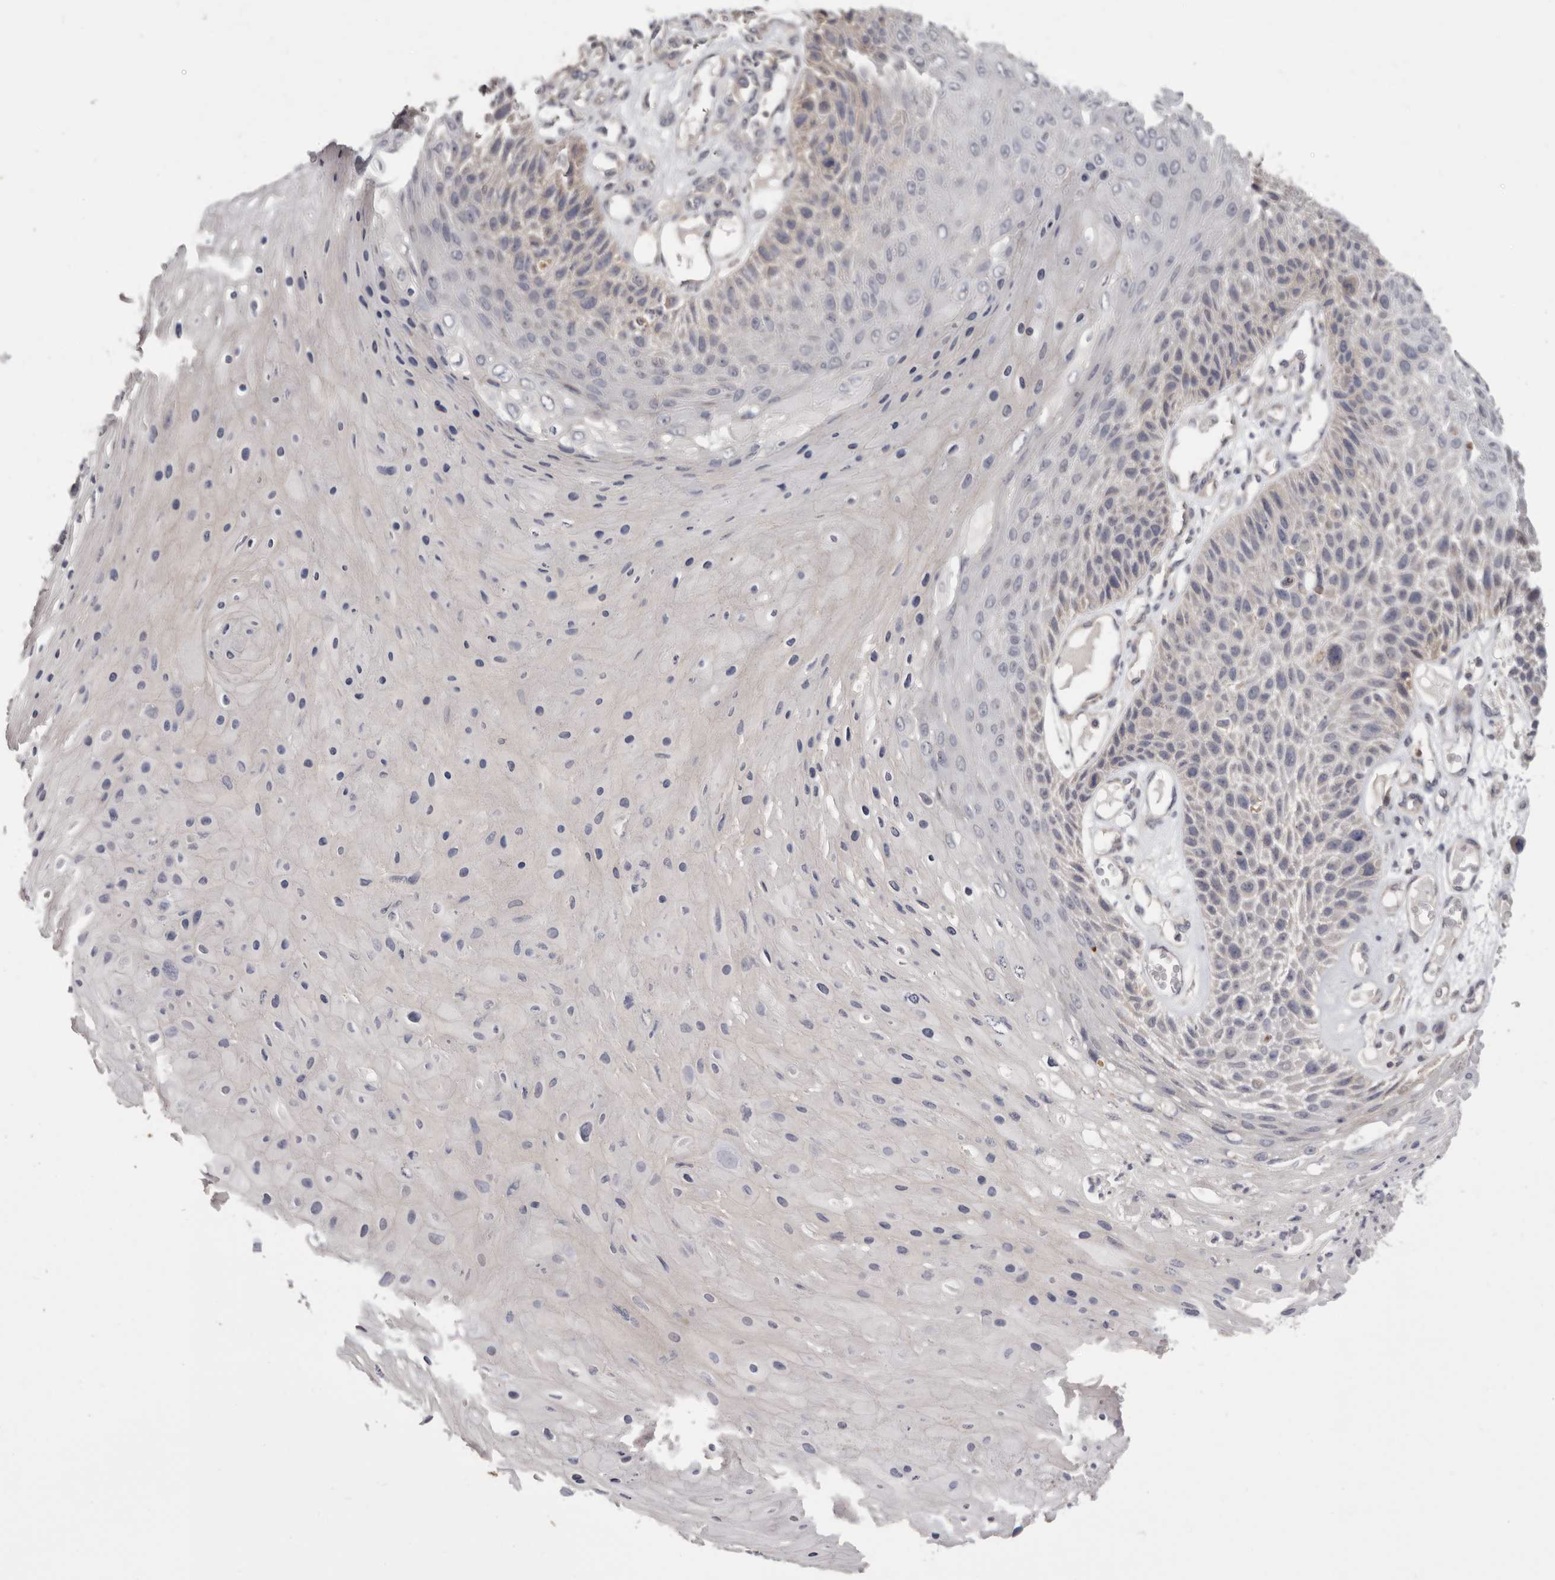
{"staining": {"intensity": "negative", "quantity": "none", "location": "none"}, "tissue": "skin cancer", "cell_type": "Tumor cells", "image_type": "cancer", "snomed": [{"axis": "morphology", "description": "Squamous cell carcinoma, NOS"}, {"axis": "topography", "description": "Skin"}], "caption": "Immunohistochemical staining of skin squamous cell carcinoma displays no significant staining in tumor cells.", "gene": "MMACHC", "patient": {"sex": "female", "age": 88}}